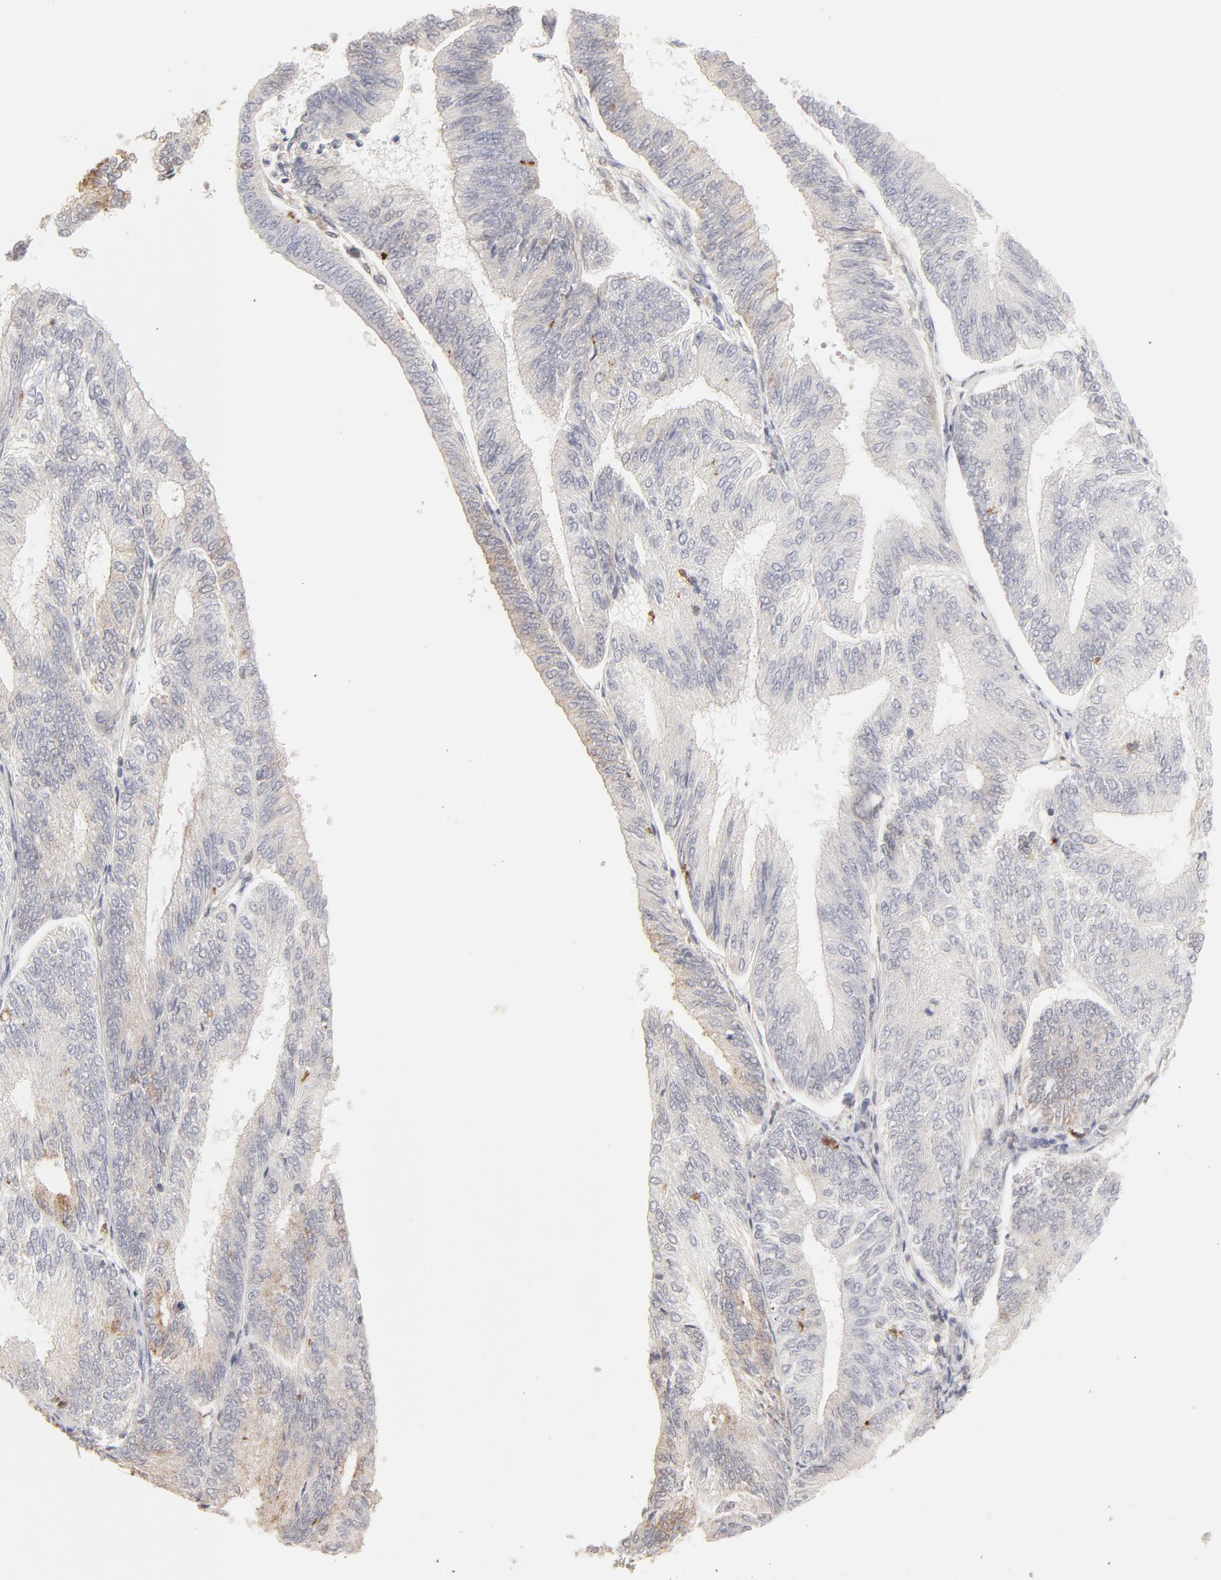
{"staining": {"intensity": "strong", "quantity": "<25%", "location": "cytoplasmic/membranous"}, "tissue": "endometrial cancer", "cell_type": "Tumor cells", "image_type": "cancer", "snomed": [{"axis": "morphology", "description": "Adenocarcinoma, NOS"}, {"axis": "topography", "description": "Endometrium"}], "caption": "Brown immunohistochemical staining in human endometrial cancer (adenocarcinoma) demonstrates strong cytoplasmic/membranous staining in about <25% of tumor cells.", "gene": "CDK6", "patient": {"sex": "female", "age": 55}}